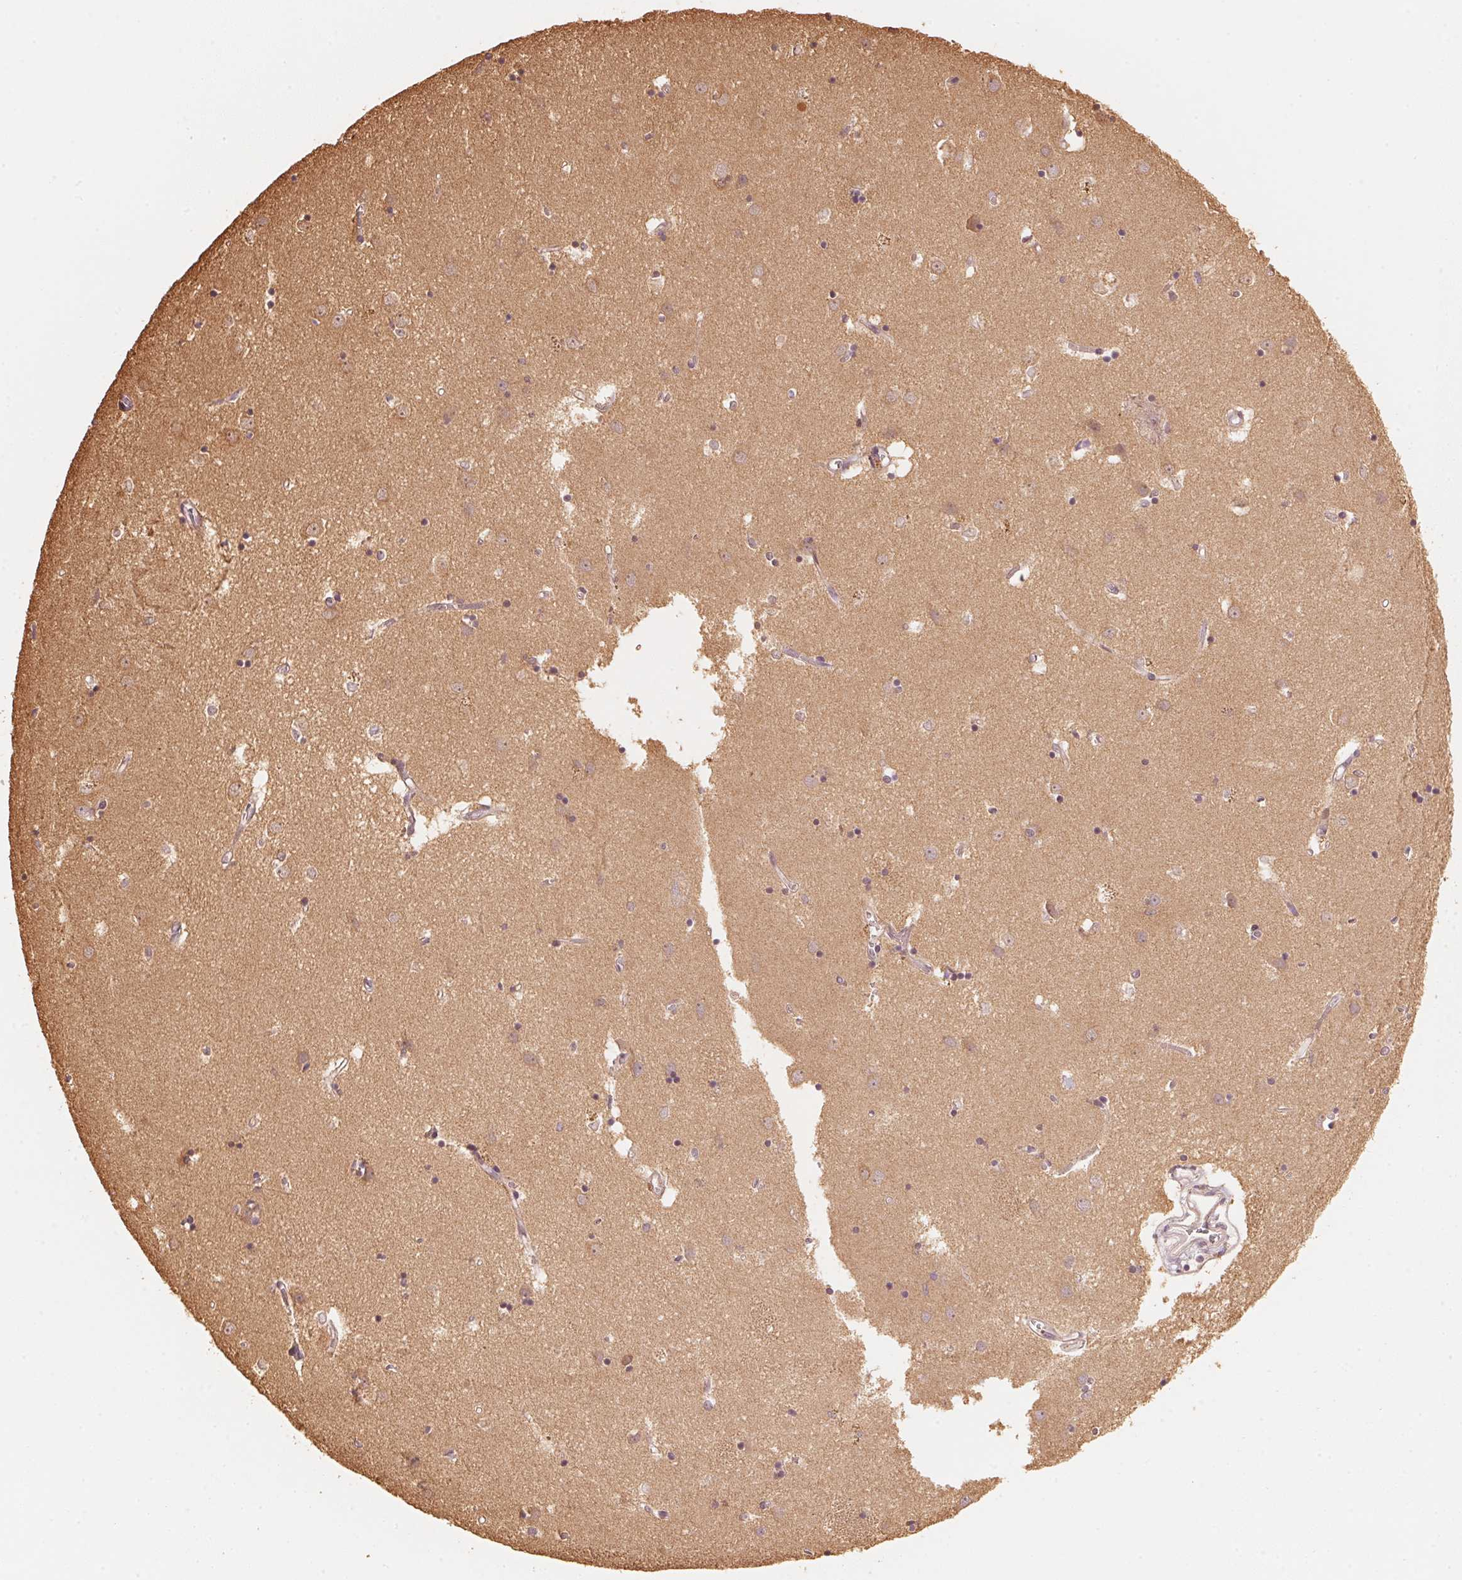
{"staining": {"intensity": "negative", "quantity": "none", "location": "none"}, "tissue": "caudate", "cell_type": "Glial cells", "image_type": "normal", "snomed": [{"axis": "morphology", "description": "Normal tissue, NOS"}, {"axis": "topography", "description": "Lateral ventricle wall"}], "caption": "Immunohistochemistry of benign human caudate displays no staining in glial cells.", "gene": "PRKN", "patient": {"sex": "male", "age": 54}}